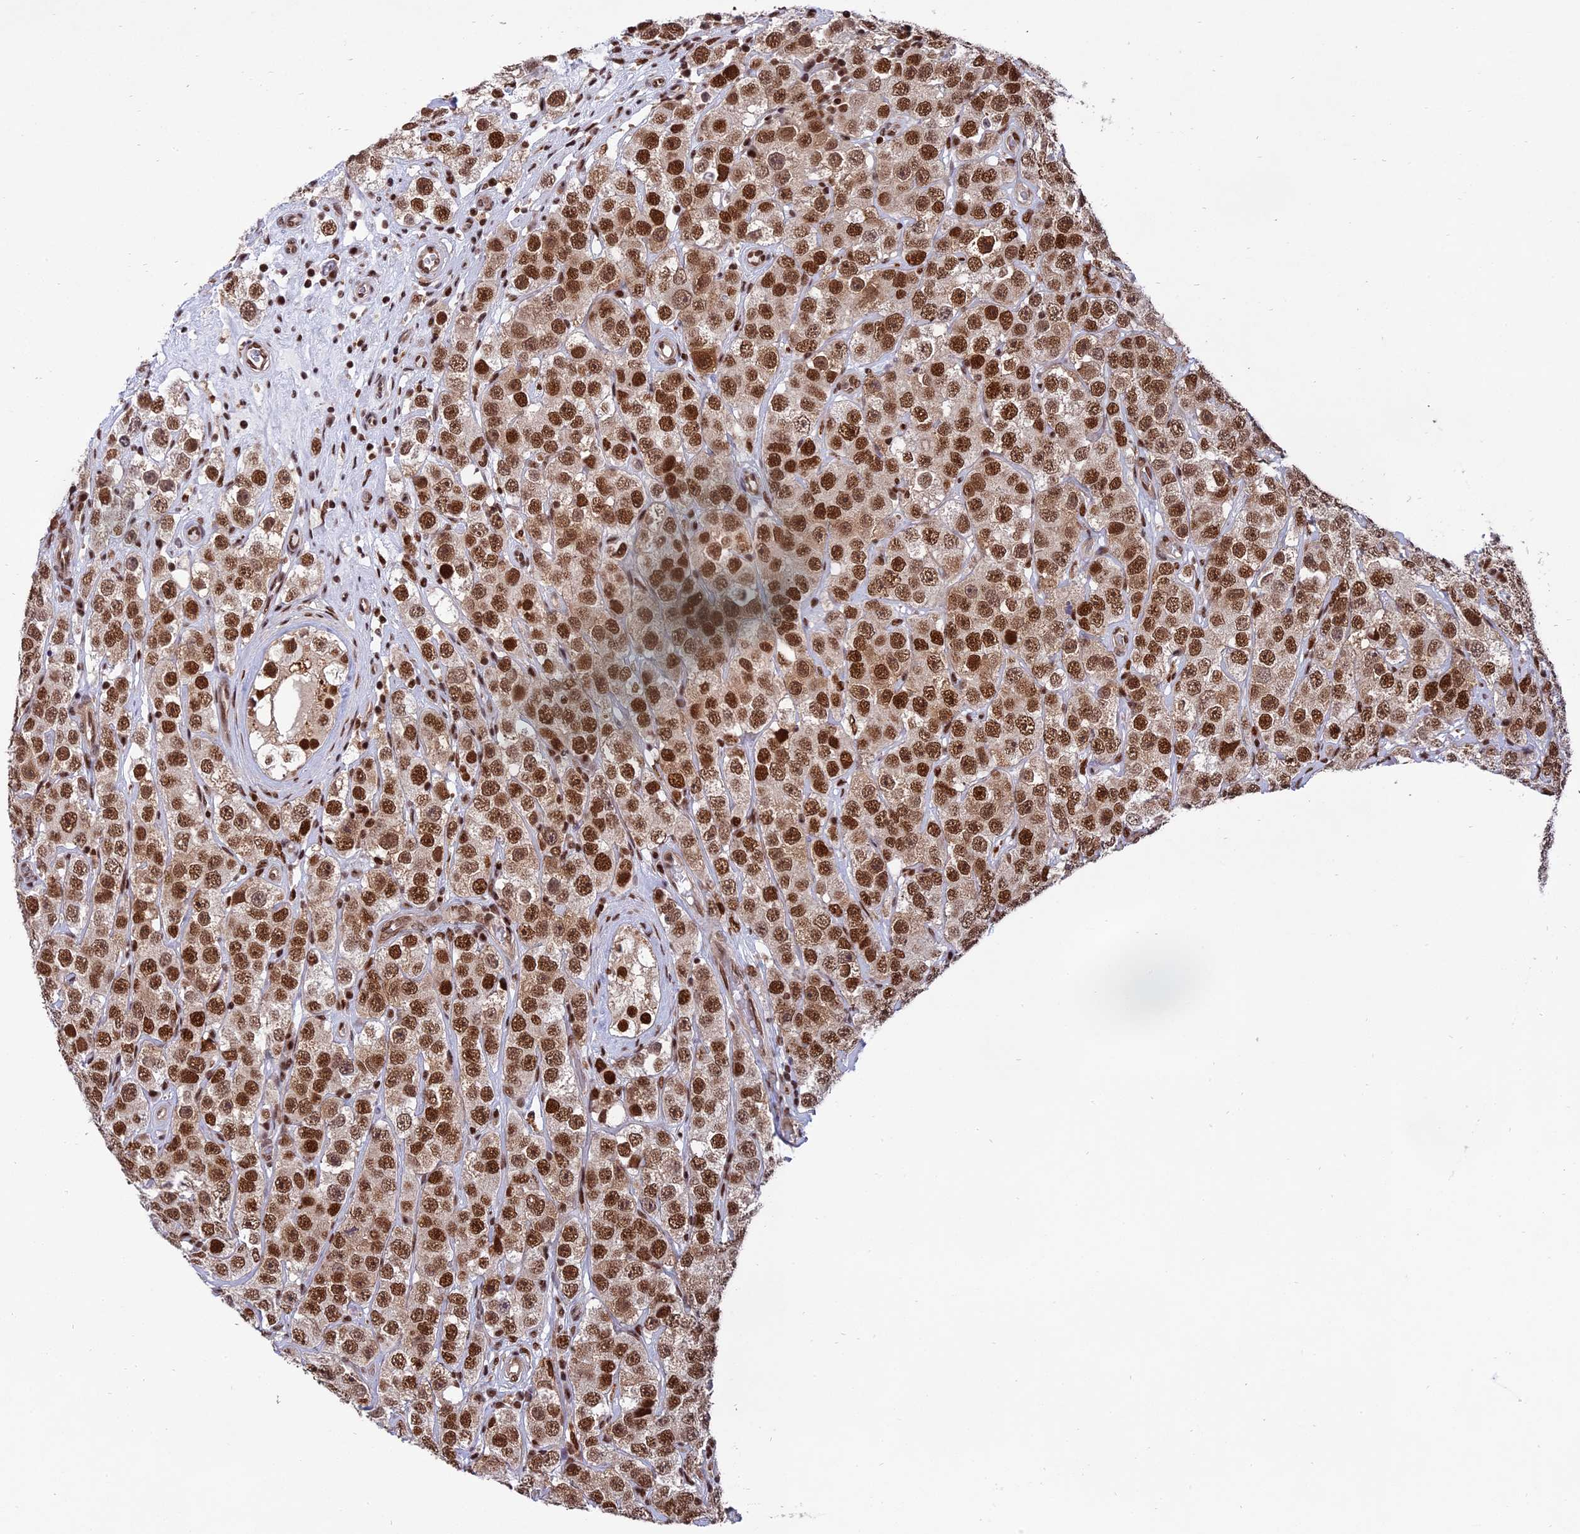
{"staining": {"intensity": "strong", "quantity": ">75%", "location": "nuclear"}, "tissue": "testis cancer", "cell_type": "Tumor cells", "image_type": "cancer", "snomed": [{"axis": "morphology", "description": "Seminoma, NOS"}, {"axis": "topography", "description": "Testis"}], "caption": "Tumor cells demonstrate high levels of strong nuclear expression in about >75% of cells in human testis cancer (seminoma).", "gene": "RAMAC", "patient": {"sex": "male", "age": 28}}